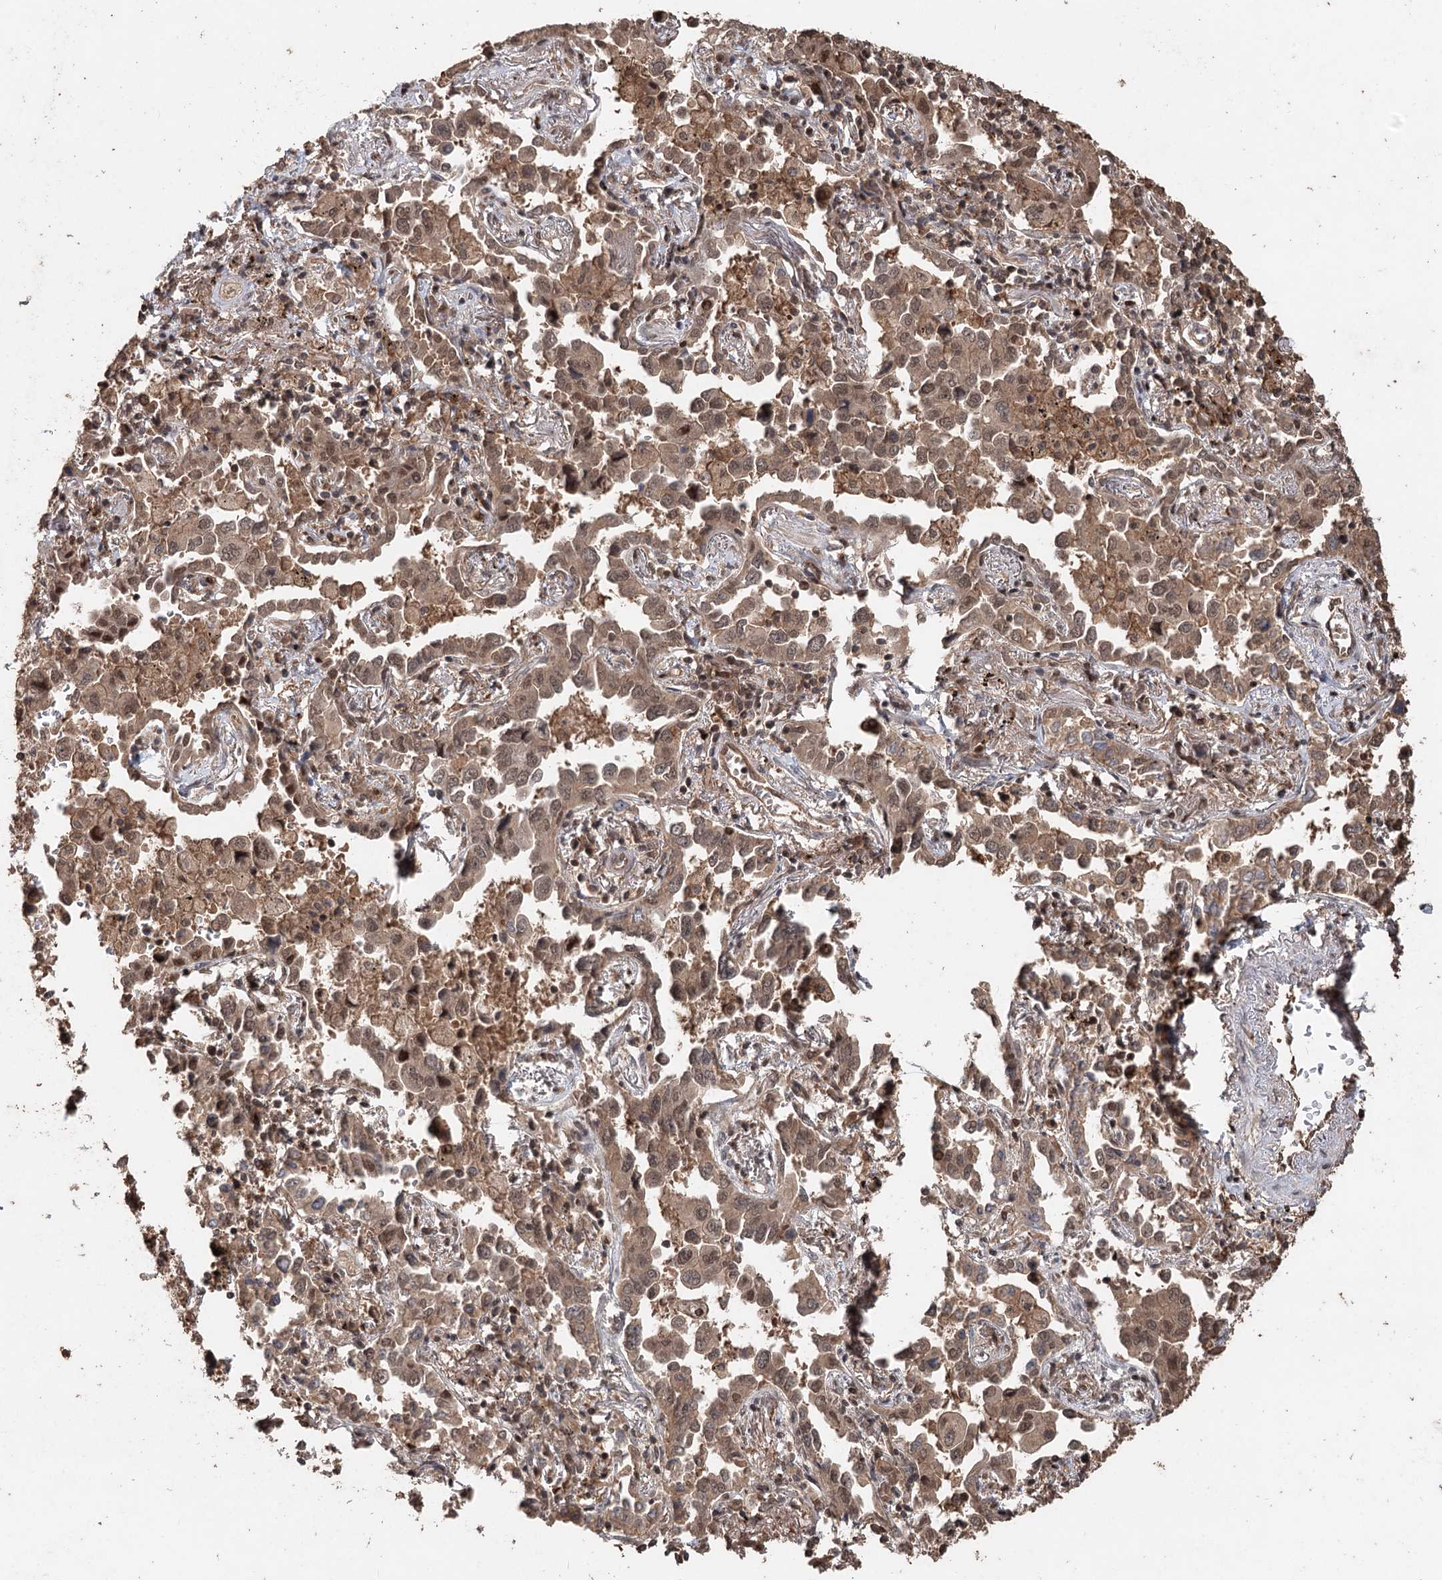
{"staining": {"intensity": "moderate", "quantity": ">75%", "location": "cytoplasmic/membranous,nuclear"}, "tissue": "lung cancer", "cell_type": "Tumor cells", "image_type": "cancer", "snomed": [{"axis": "morphology", "description": "Adenocarcinoma, NOS"}, {"axis": "topography", "description": "Lung"}], "caption": "Protein staining of adenocarcinoma (lung) tissue reveals moderate cytoplasmic/membranous and nuclear staining in approximately >75% of tumor cells. (DAB (3,3'-diaminobenzidine) IHC, brown staining for protein, blue staining for nuclei).", "gene": "FBXO7", "patient": {"sex": "male", "age": 67}}